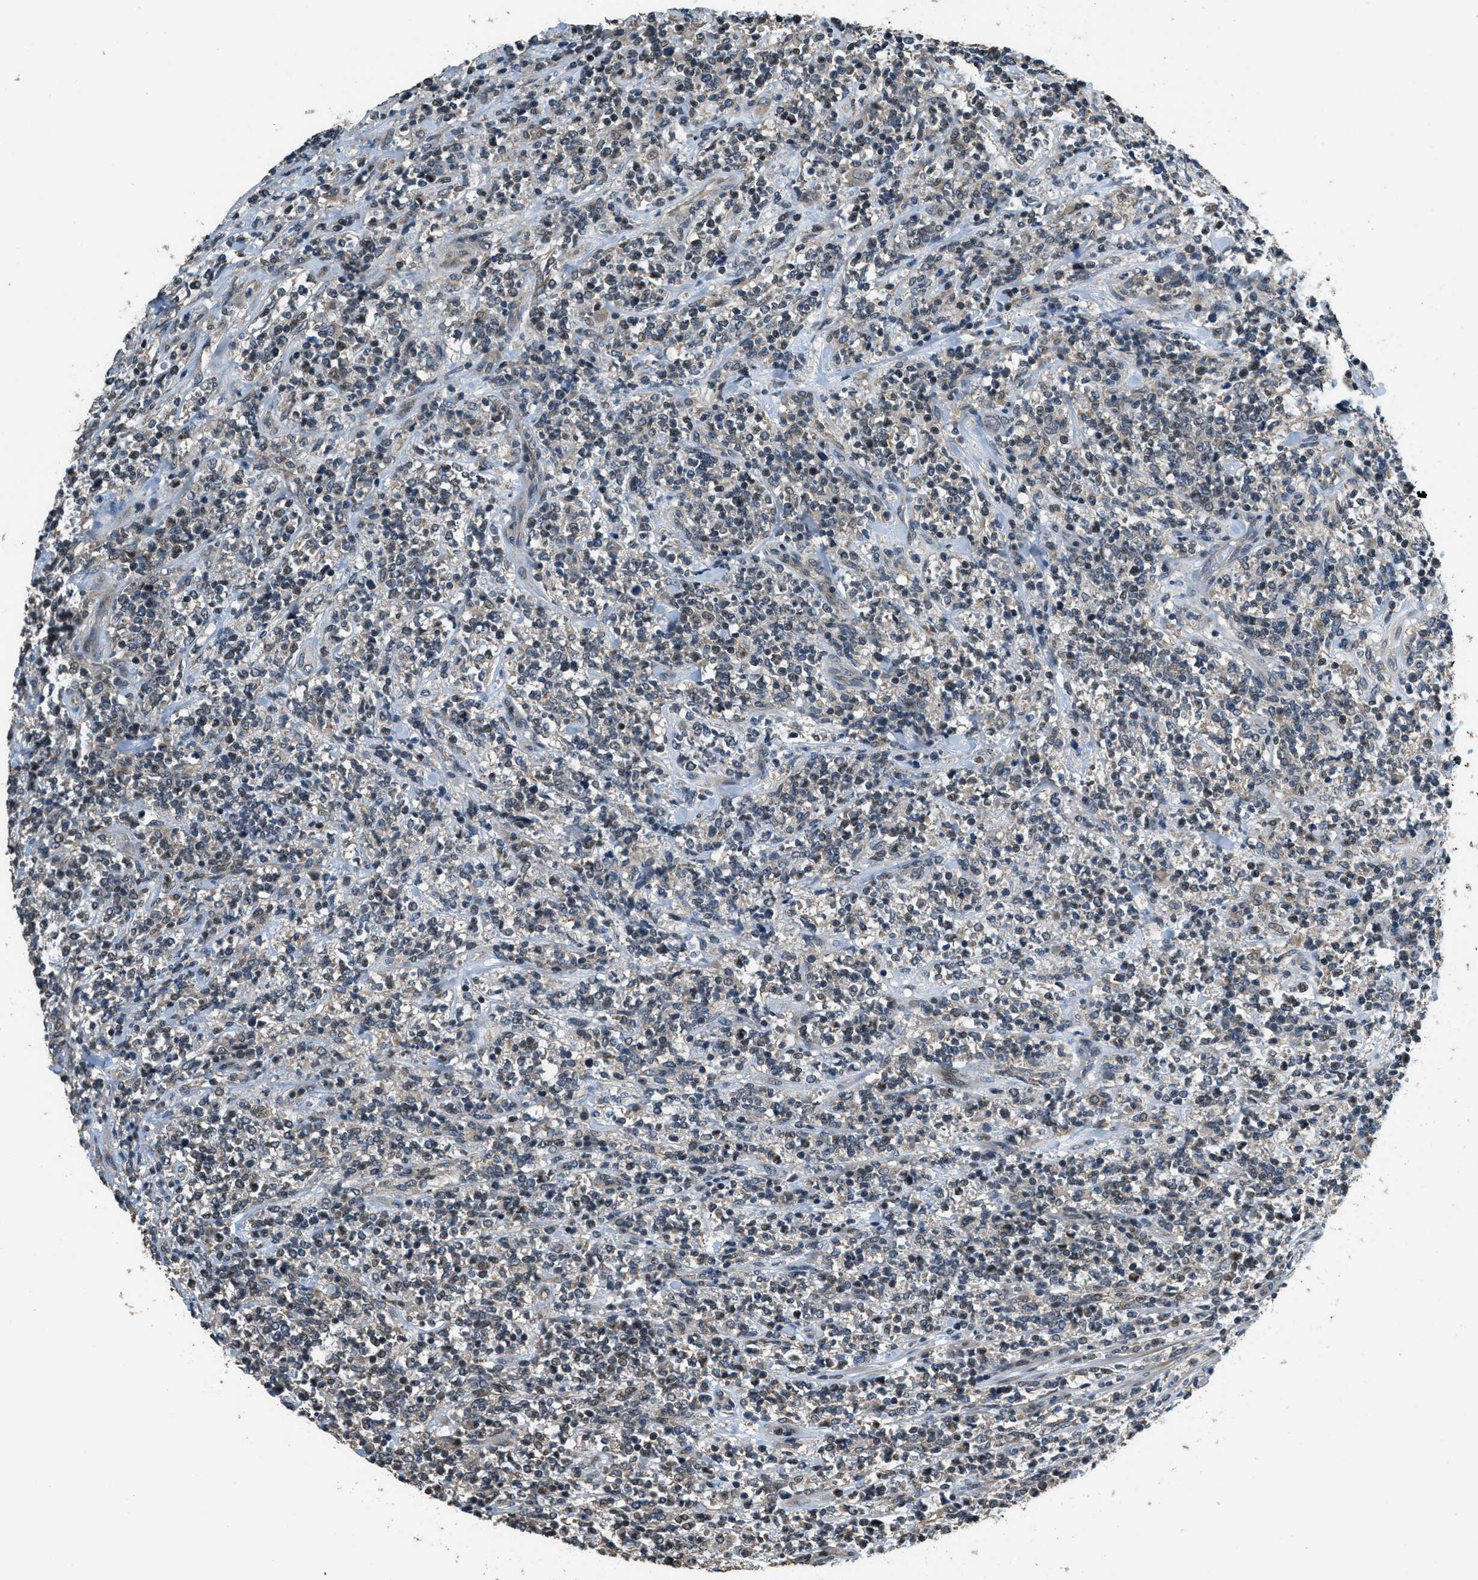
{"staining": {"intensity": "moderate", "quantity": "<25%", "location": "nuclear"}, "tissue": "lymphoma", "cell_type": "Tumor cells", "image_type": "cancer", "snomed": [{"axis": "morphology", "description": "Malignant lymphoma, non-Hodgkin's type, High grade"}, {"axis": "topography", "description": "Soft tissue"}], "caption": "Lymphoma stained with immunohistochemistry (IHC) reveals moderate nuclear staining in approximately <25% of tumor cells.", "gene": "NAT1", "patient": {"sex": "male", "age": 18}}